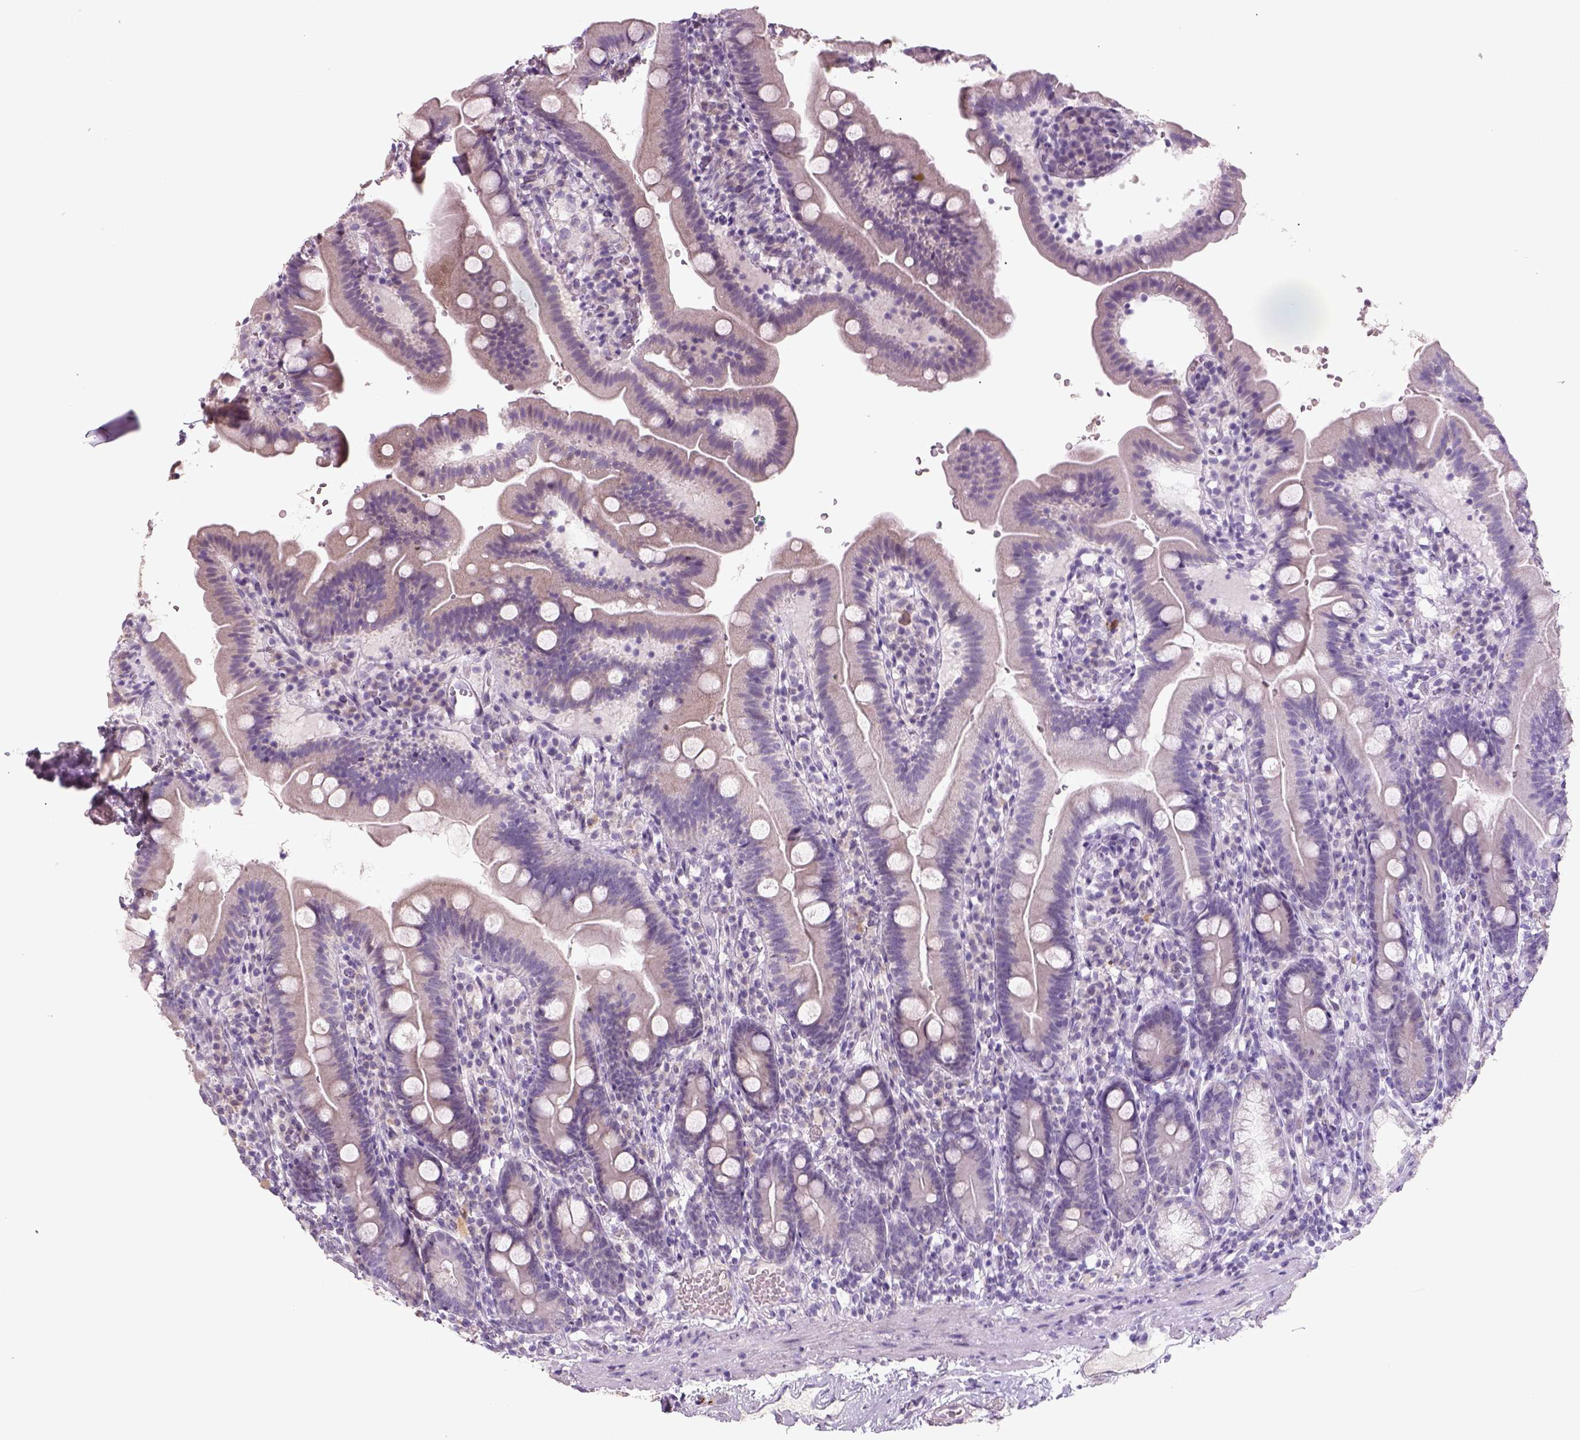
{"staining": {"intensity": "negative", "quantity": "none", "location": "none"}, "tissue": "duodenum", "cell_type": "Glandular cells", "image_type": "normal", "snomed": [{"axis": "morphology", "description": "Normal tissue, NOS"}, {"axis": "topography", "description": "Duodenum"}], "caption": "Immunohistochemistry of unremarkable human duodenum displays no positivity in glandular cells. (DAB immunohistochemistry visualized using brightfield microscopy, high magnification).", "gene": "PENK", "patient": {"sex": "female", "age": 67}}